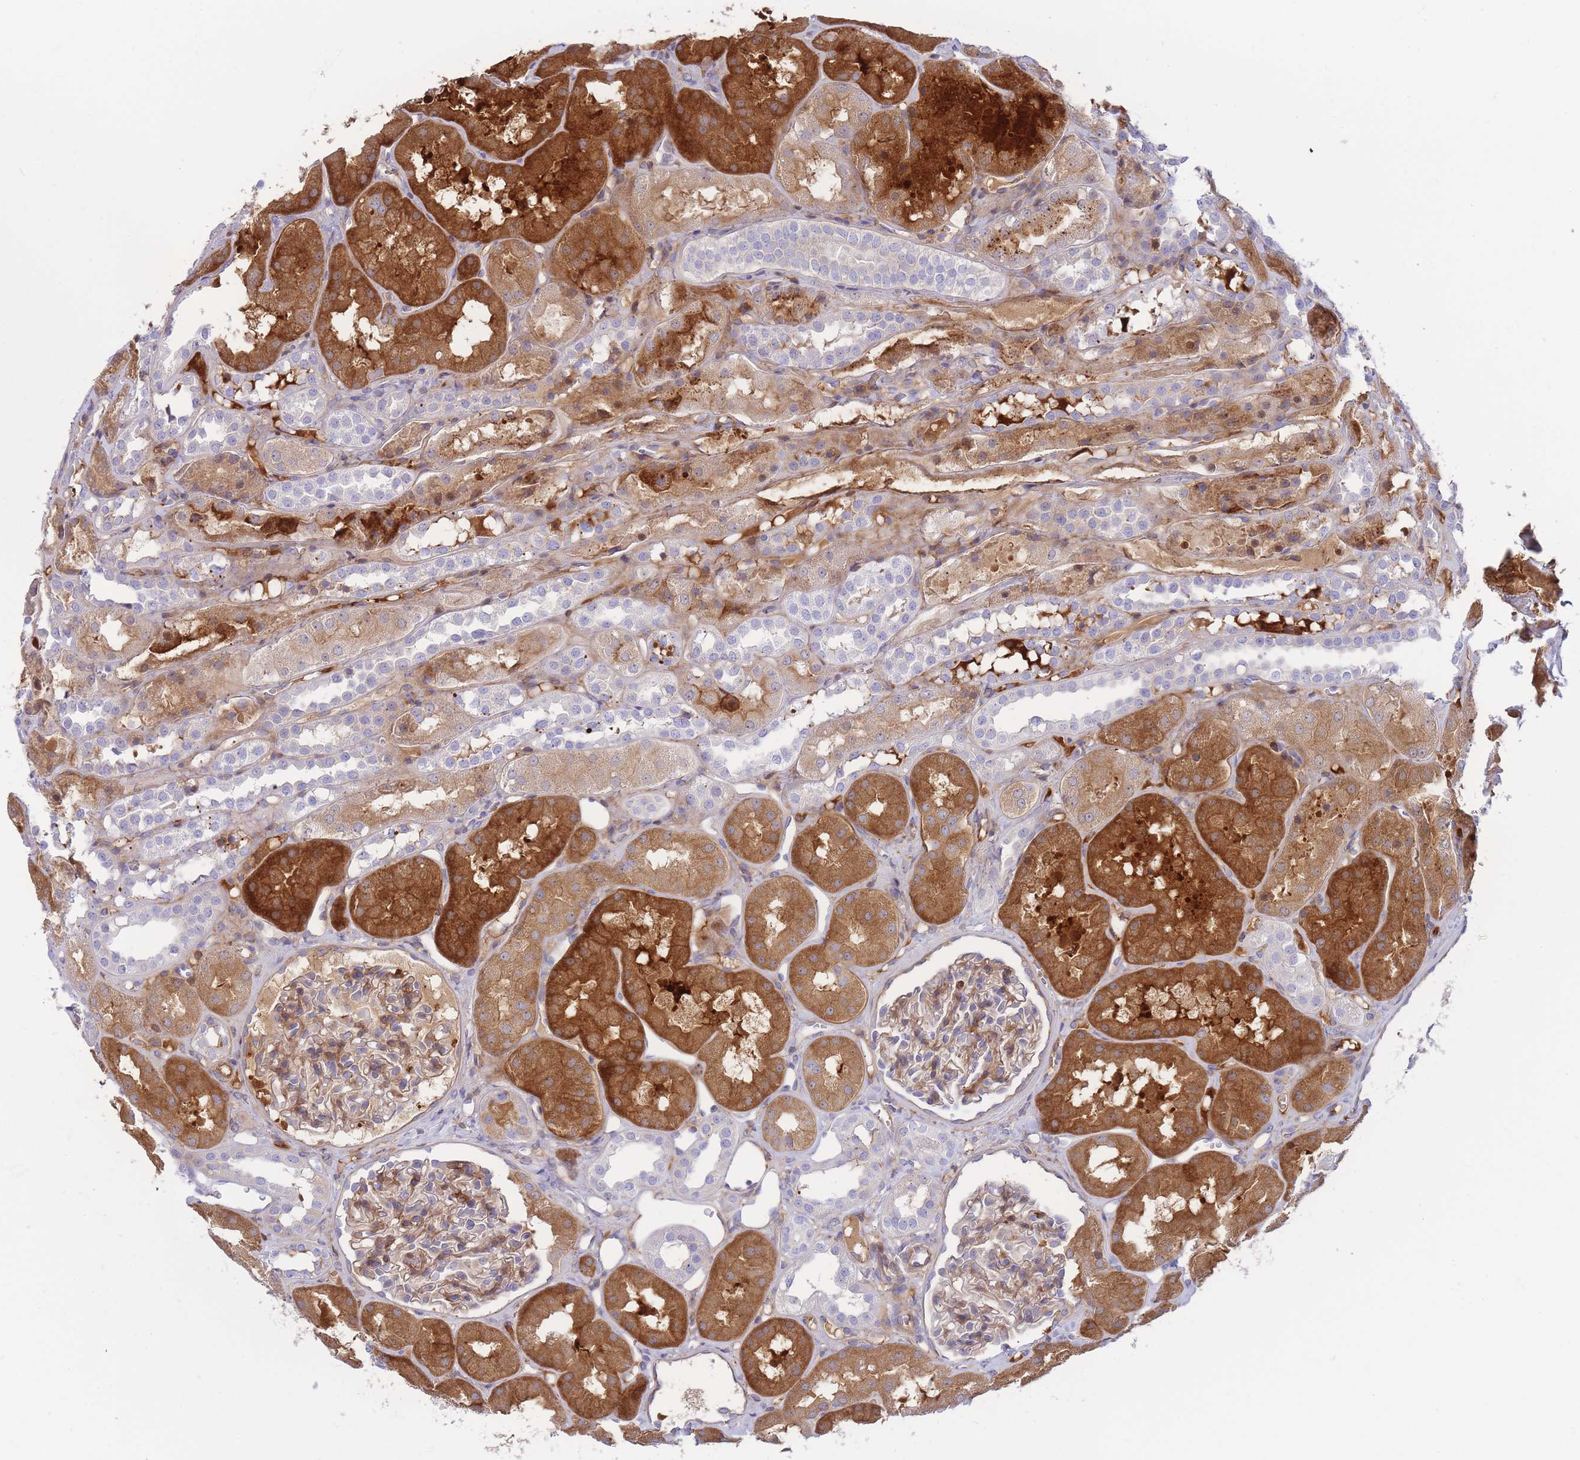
{"staining": {"intensity": "moderate", "quantity": "<25%", "location": "cytoplasmic/membranous"}, "tissue": "kidney", "cell_type": "Cells in glomeruli", "image_type": "normal", "snomed": [{"axis": "morphology", "description": "Normal tissue, NOS"}, {"axis": "topography", "description": "Kidney"}], "caption": "Kidney stained with DAB (3,3'-diaminobenzidine) IHC reveals low levels of moderate cytoplasmic/membranous staining in approximately <25% of cells in glomeruli.", "gene": "FBN3", "patient": {"sex": "male", "age": 16}}